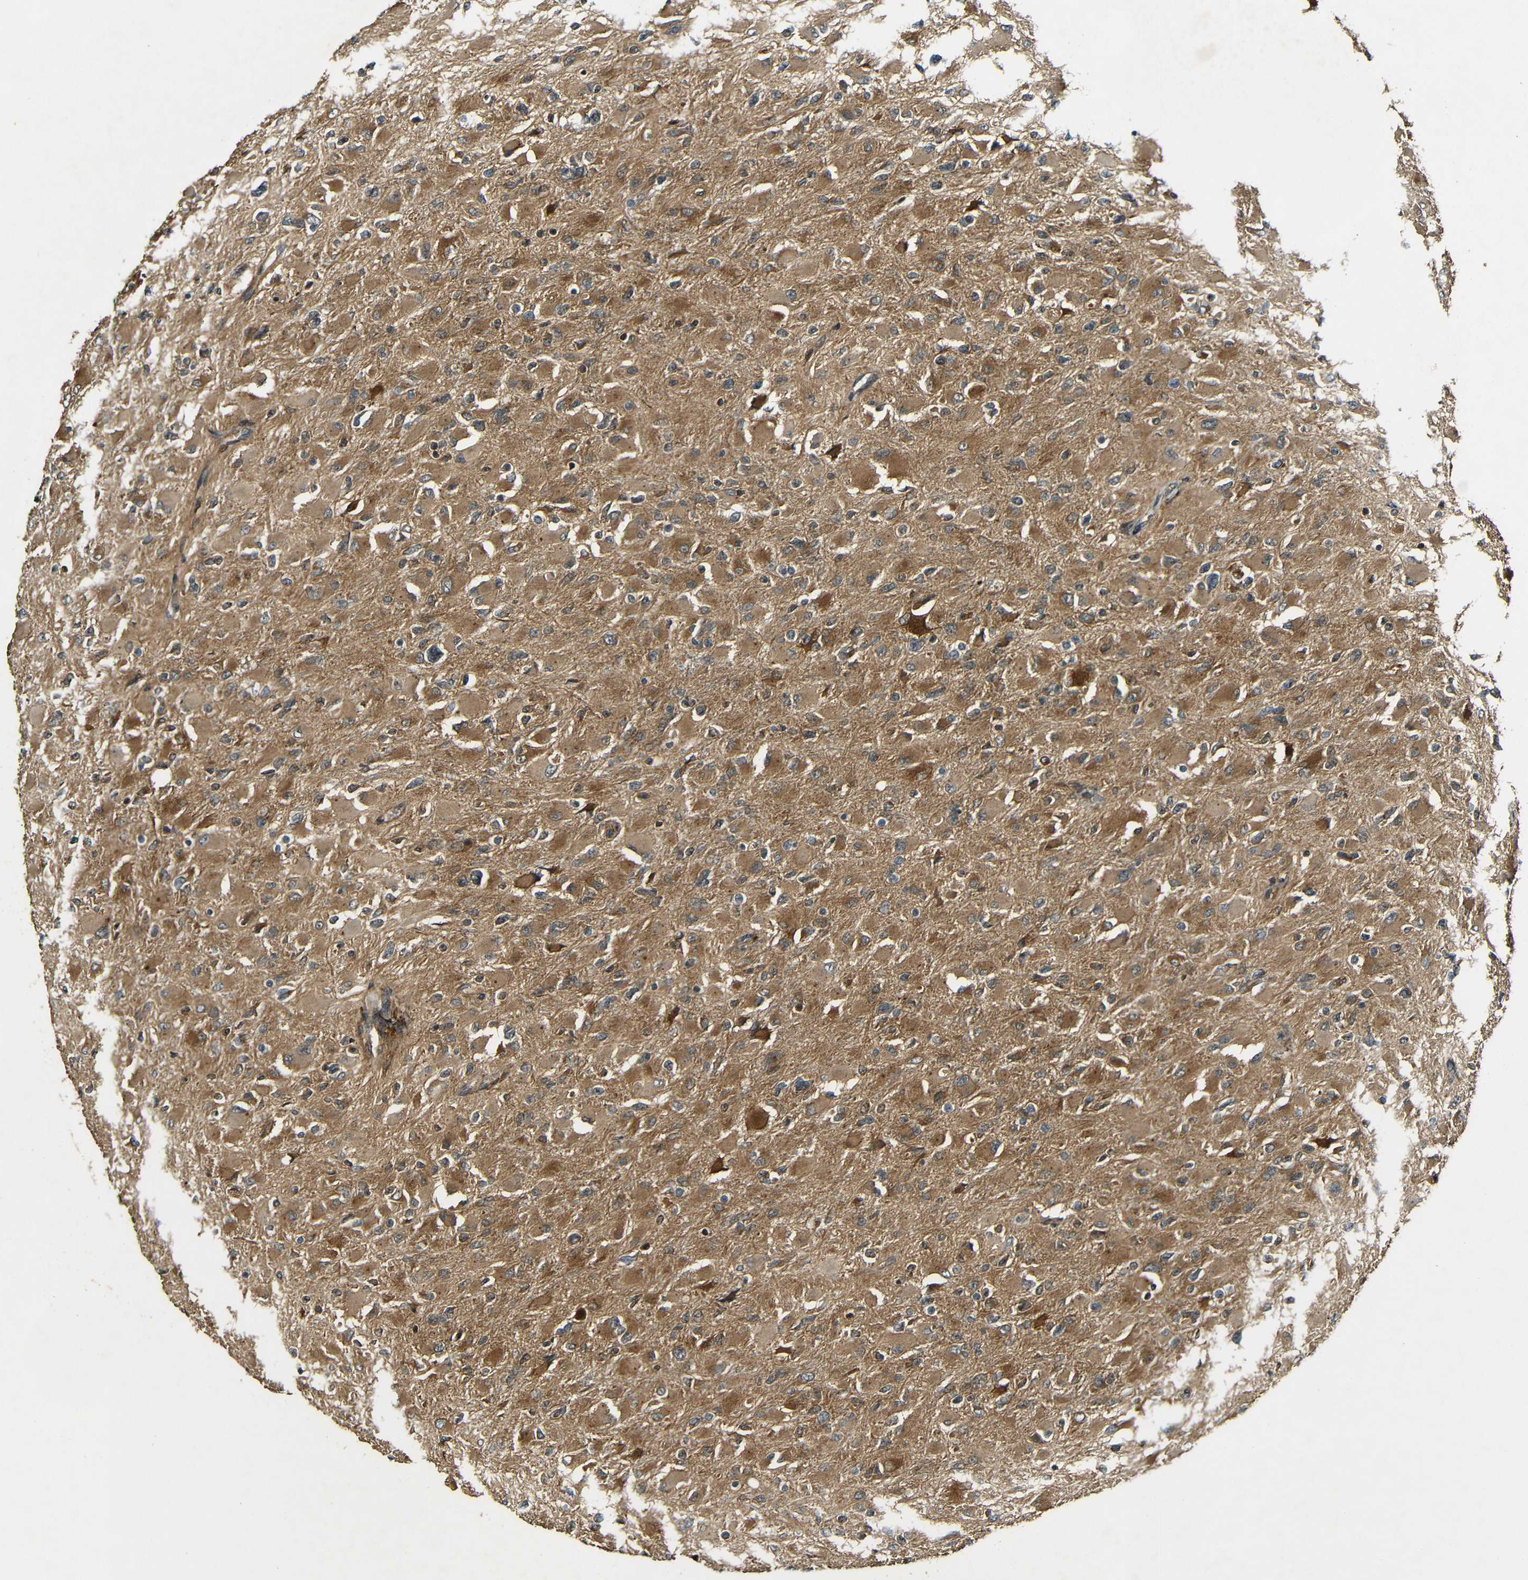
{"staining": {"intensity": "moderate", "quantity": ">75%", "location": "cytoplasmic/membranous"}, "tissue": "glioma", "cell_type": "Tumor cells", "image_type": "cancer", "snomed": [{"axis": "morphology", "description": "Glioma, malignant, High grade"}, {"axis": "topography", "description": "Cerebral cortex"}], "caption": "Glioma stained for a protein (brown) exhibits moderate cytoplasmic/membranous positive expression in approximately >75% of tumor cells.", "gene": "CASP8", "patient": {"sex": "female", "age": 36}}